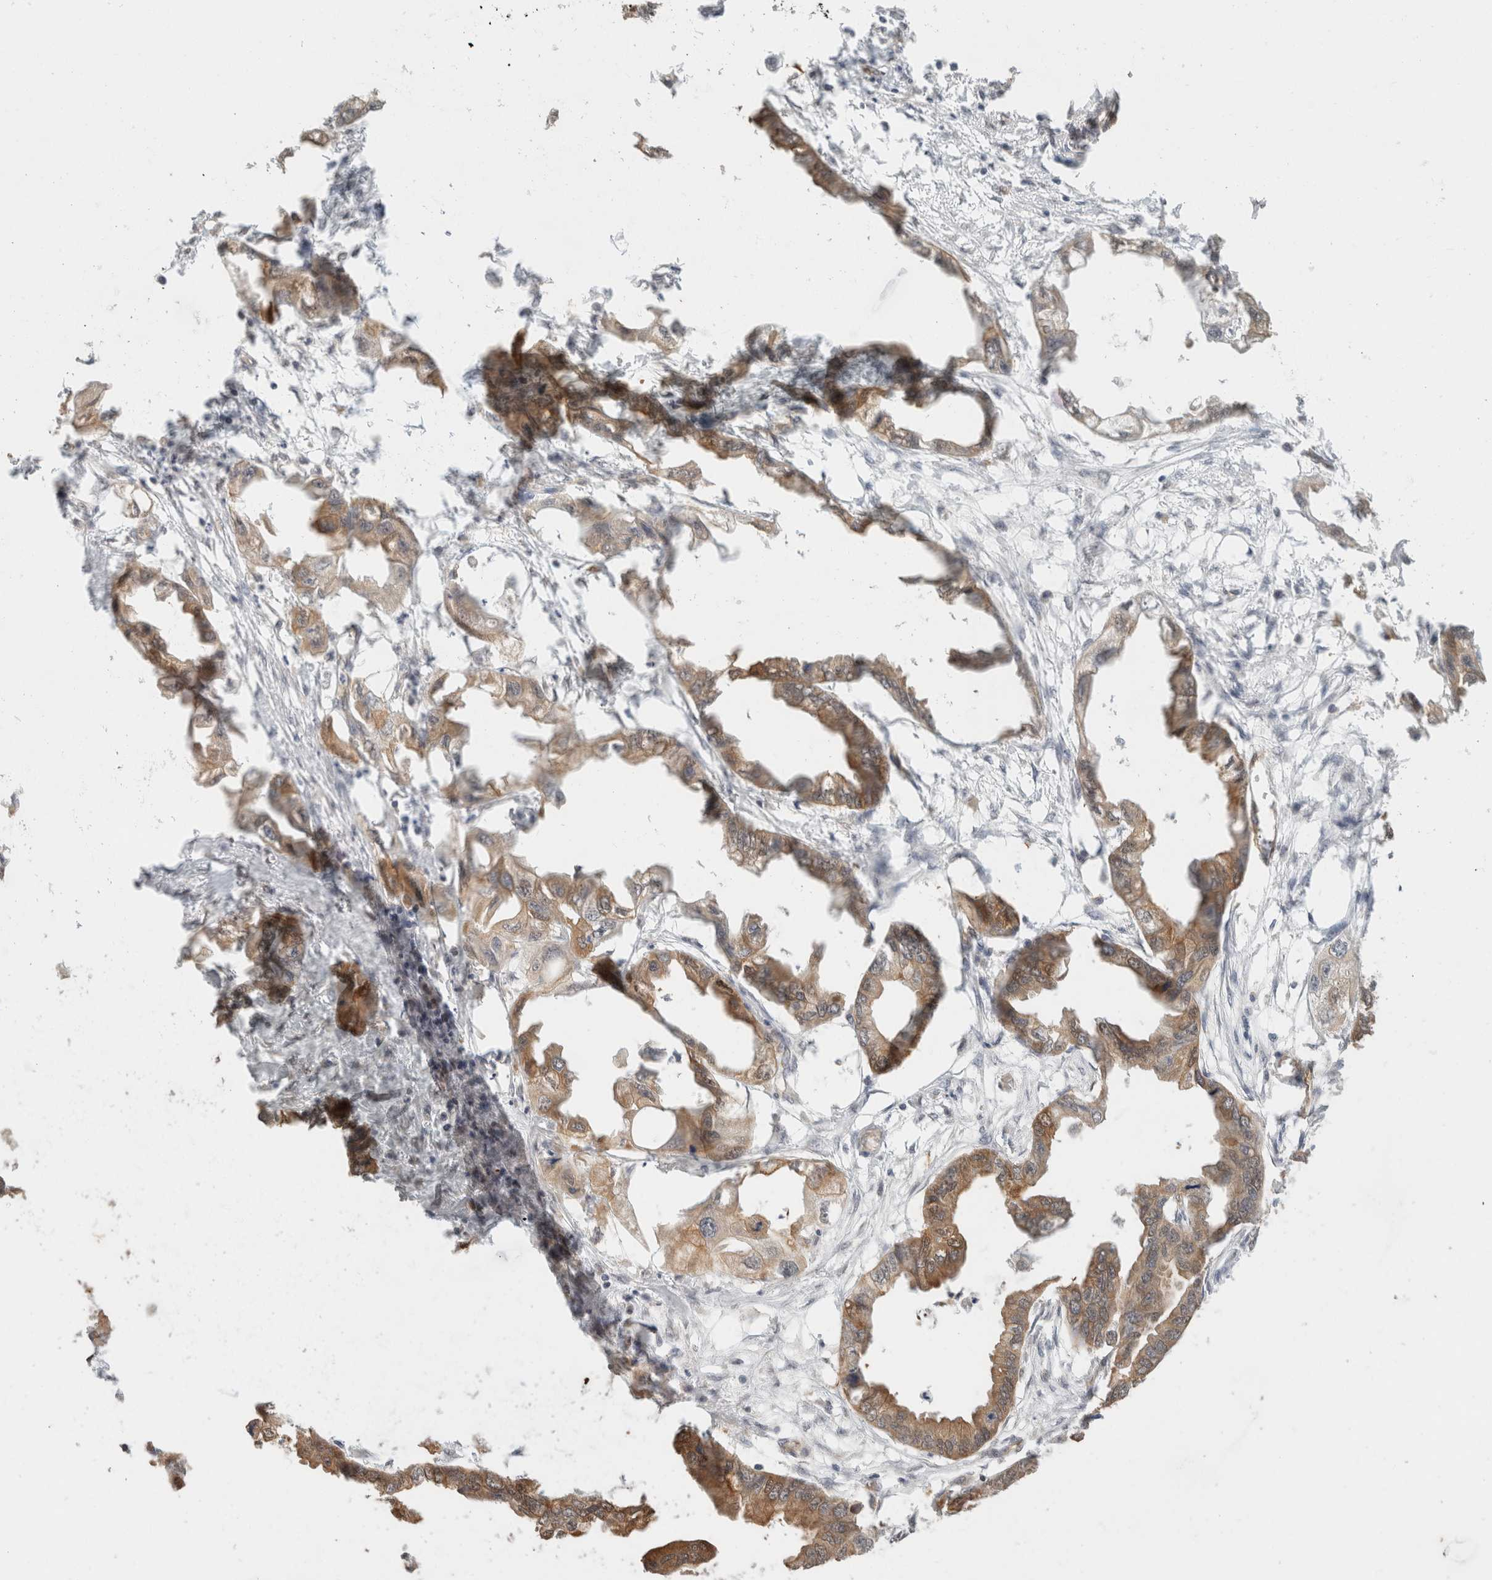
{"staining": {"intensity": "moderate", "quantity": ">75%", "location": "cytoplasmic/membranous"}, "tissue": "endometrial cancer", "cell_type": "Tumor cells", "image_type": "cancer", "snomed": [{"axis": "morphology", "description": "Adenocarcinoma, NOS"}, {"axis": "morphology", "description": "Adenocarcinoma, metastatic, NOS"}, {"axis": "topography", "description": "Adipose tissue"}, {"axis": "topography", "description": "Endometrium"}], "caption": "Brown immunohistochemical staining in human endometrial cancer (adenocarcinoma) reveals moderate cytoplasmic/membranous positivity in about >75% of tumor cells.", "gene": "CA13", "patient": {"sex": "female", "age": 67}}